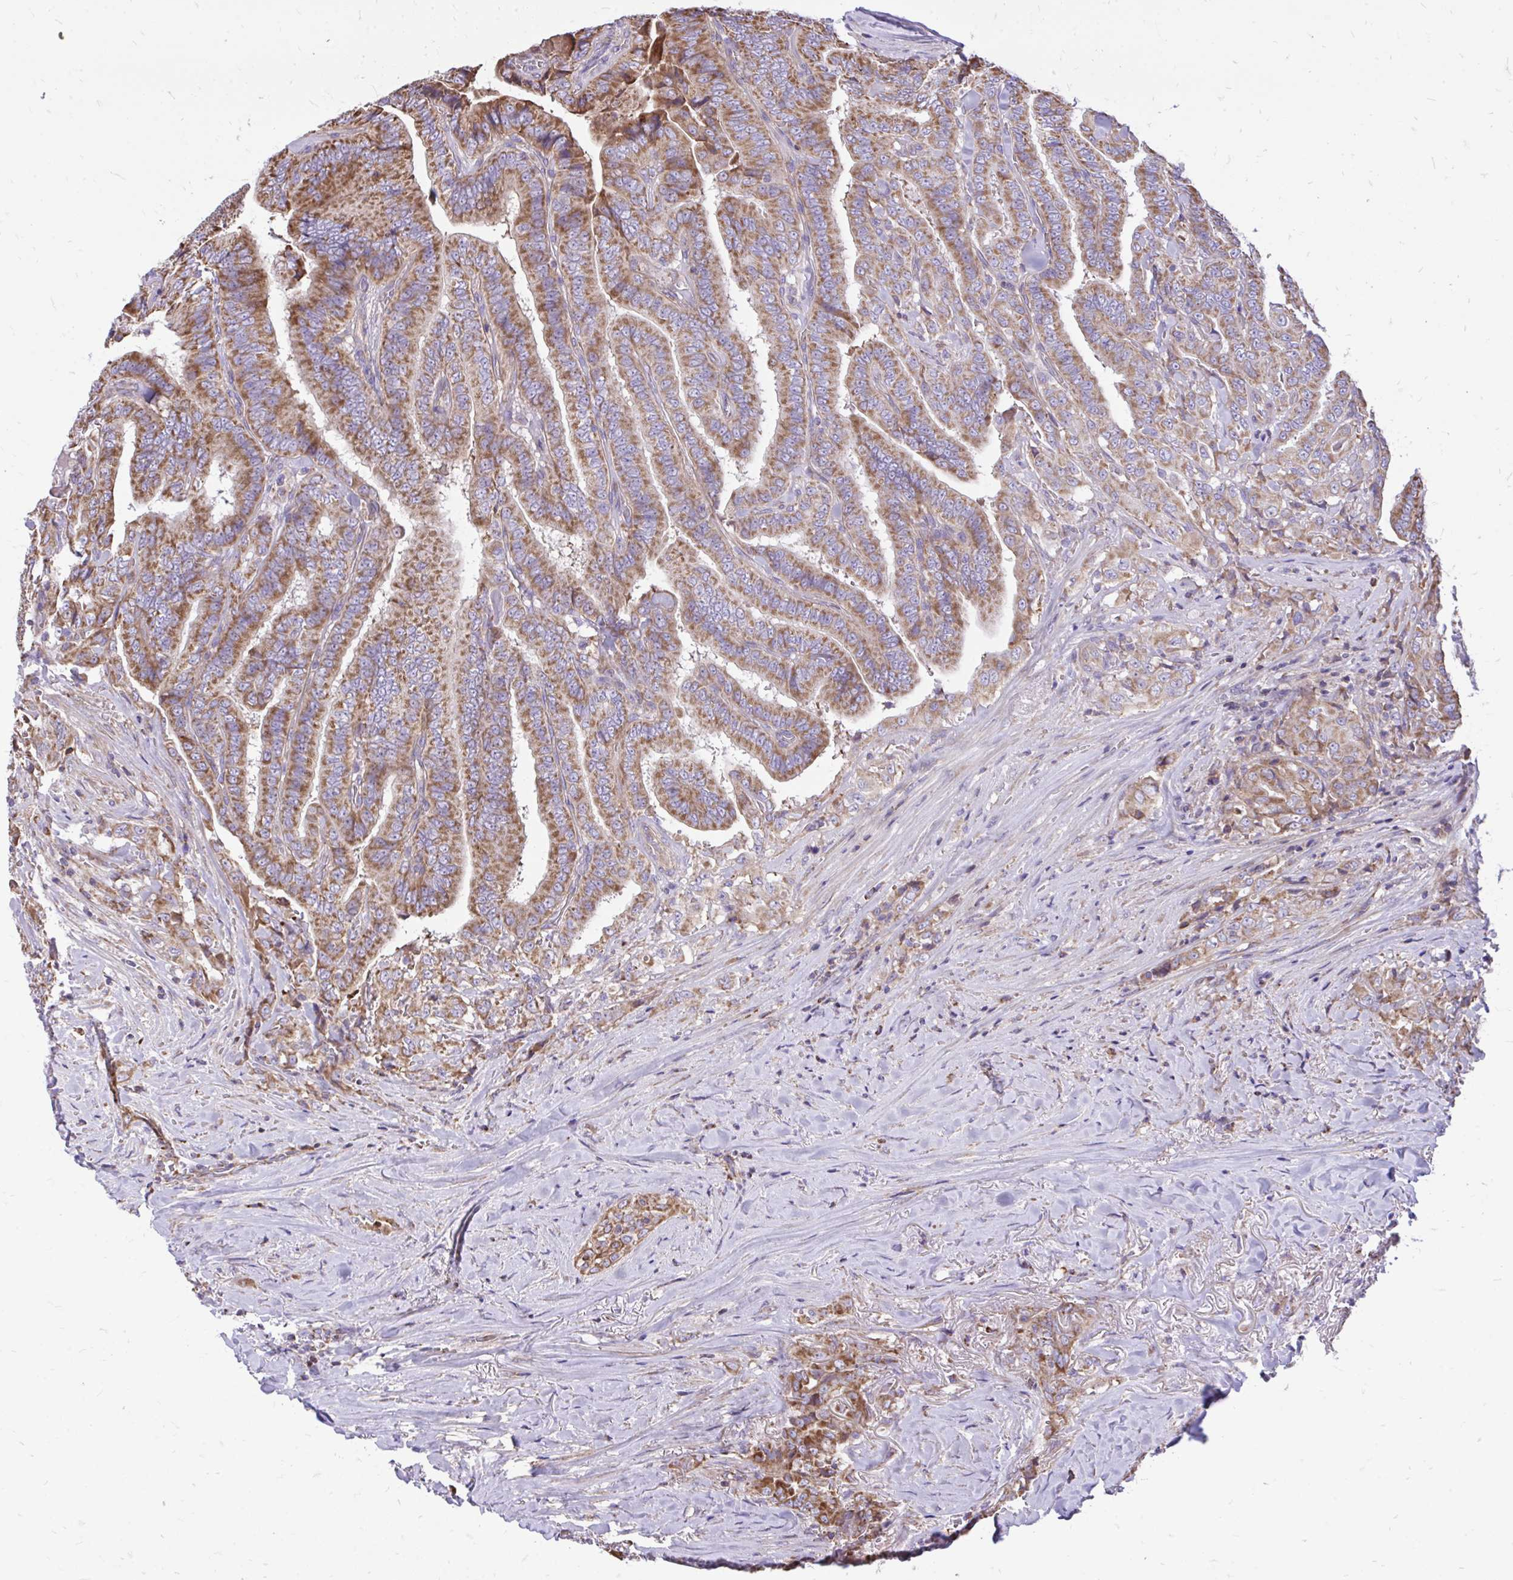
{"staining": {"intensity": "moderate", "quantity": ">75%", "location": "cytoplasmic/membranous"}, "tissue": "thyroid cancer", "cell_type": "Tumor cells", "image_type": "cancer", "snomed": [{"axis": "morphology", "description": "Papillary adenocarcinoma, NOS"}, {"axis": "topography", "description": "Thyroid gland"}], "caption": "IHC (DAB) staining of thyroid cancer reveals moderate cytoplasmic/membranous protein positivity in approximately >75% of tumor cells.", "gene": "ATP13A2", "patient": {"sex": "male", "age": 61}}